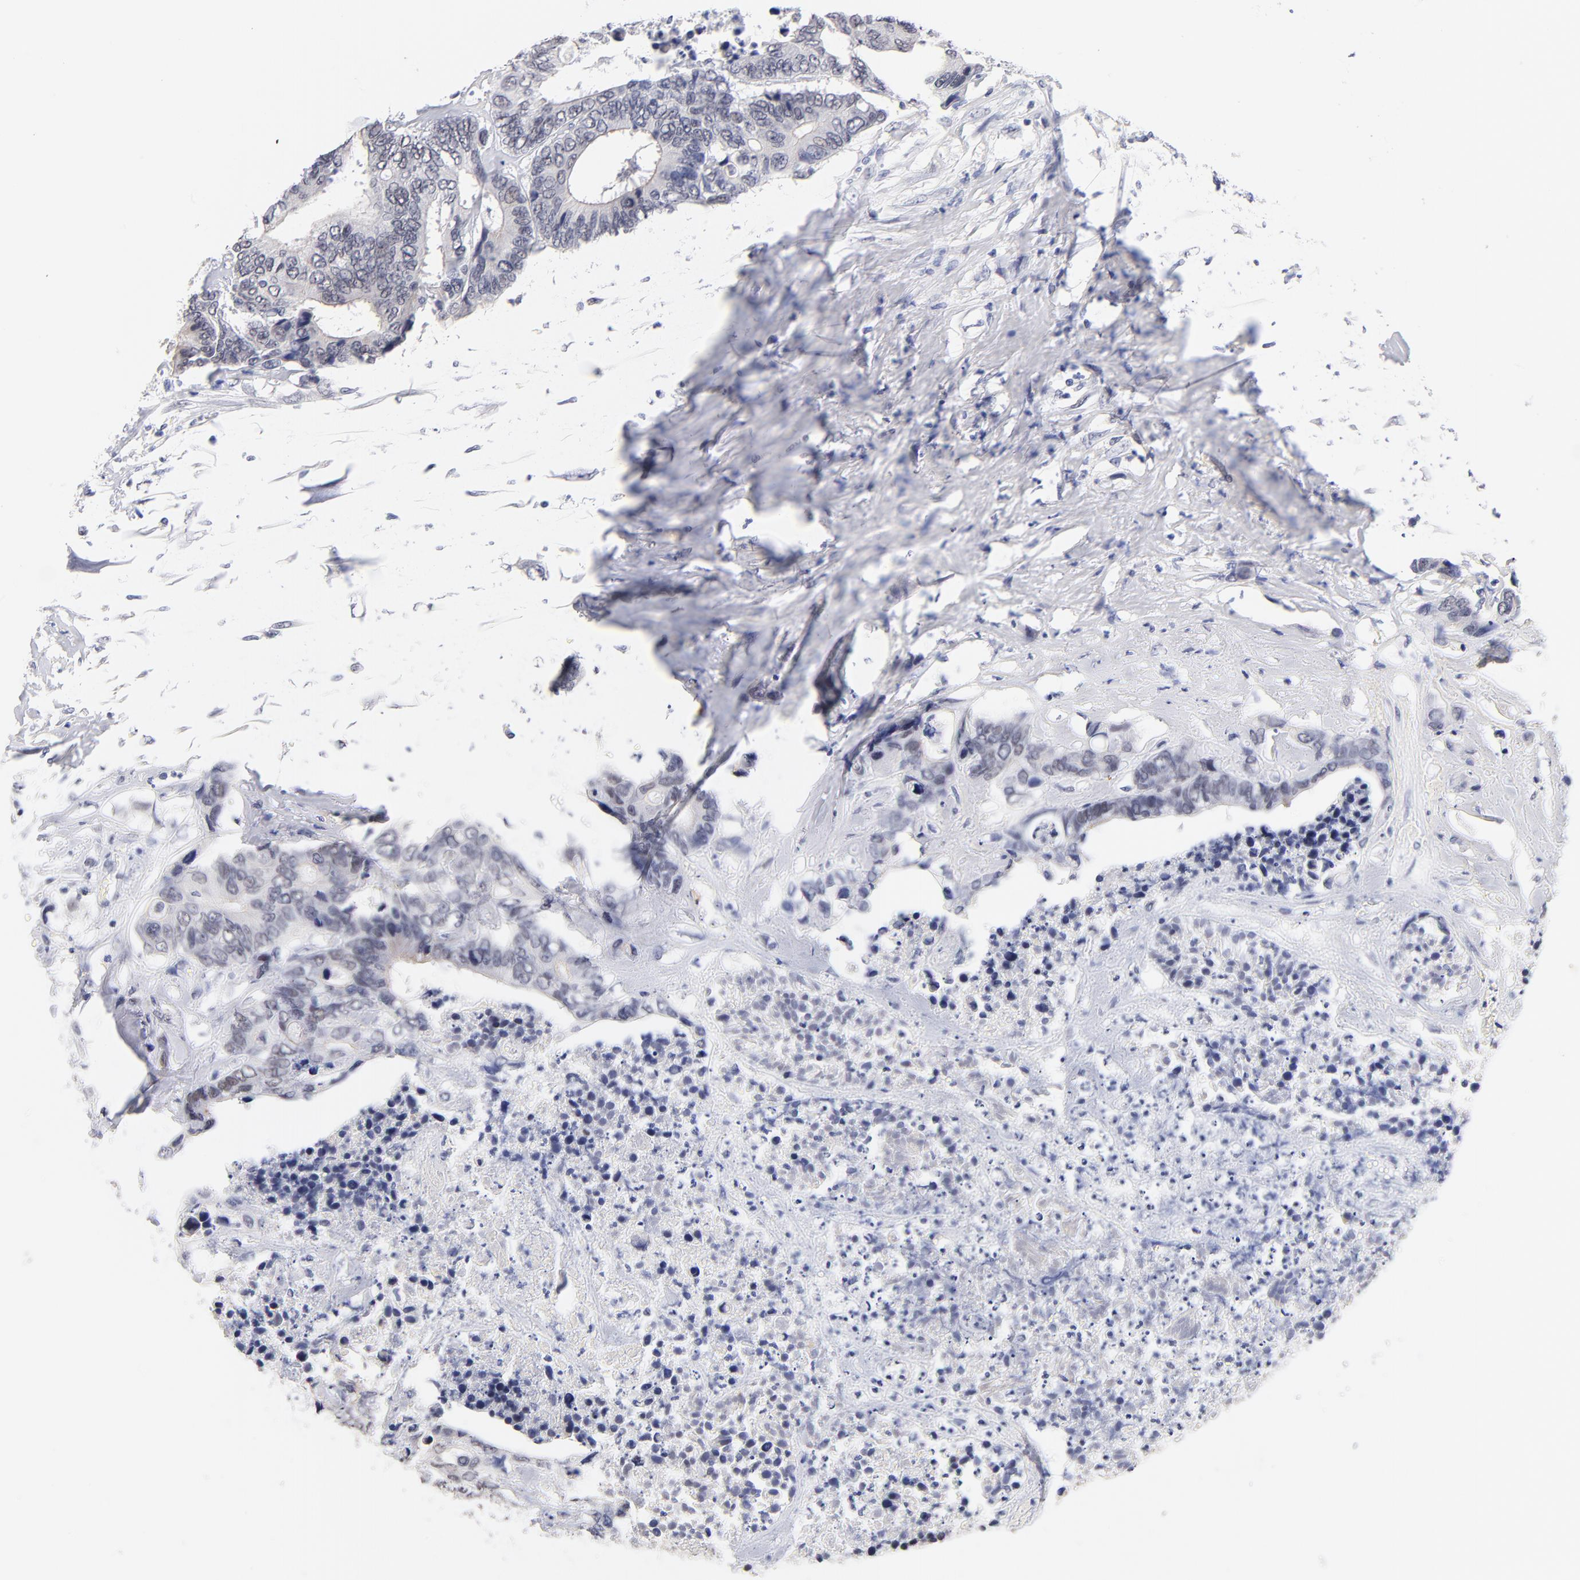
{"staining": {"intensity": "negative", "quantity": "none", "location": "none"}, "tissue": "colorectal cancer", "cell_type": "Tumor cells", "image_type": "cancer", "snomed": [{"axis": "morphology", "description": "Adenocarcinoma, NOS"}, {"axis": "topography", "description": "Rectum"}], "caption": "Immunohistochemical staining of human colorectal cancer displays no significant positivity in tumor cells. (Immunohistochemistry, brightfield microscopy, high magnification).", "gene": "ZNF74", "patient": {"sex": "male", "age": 55}}